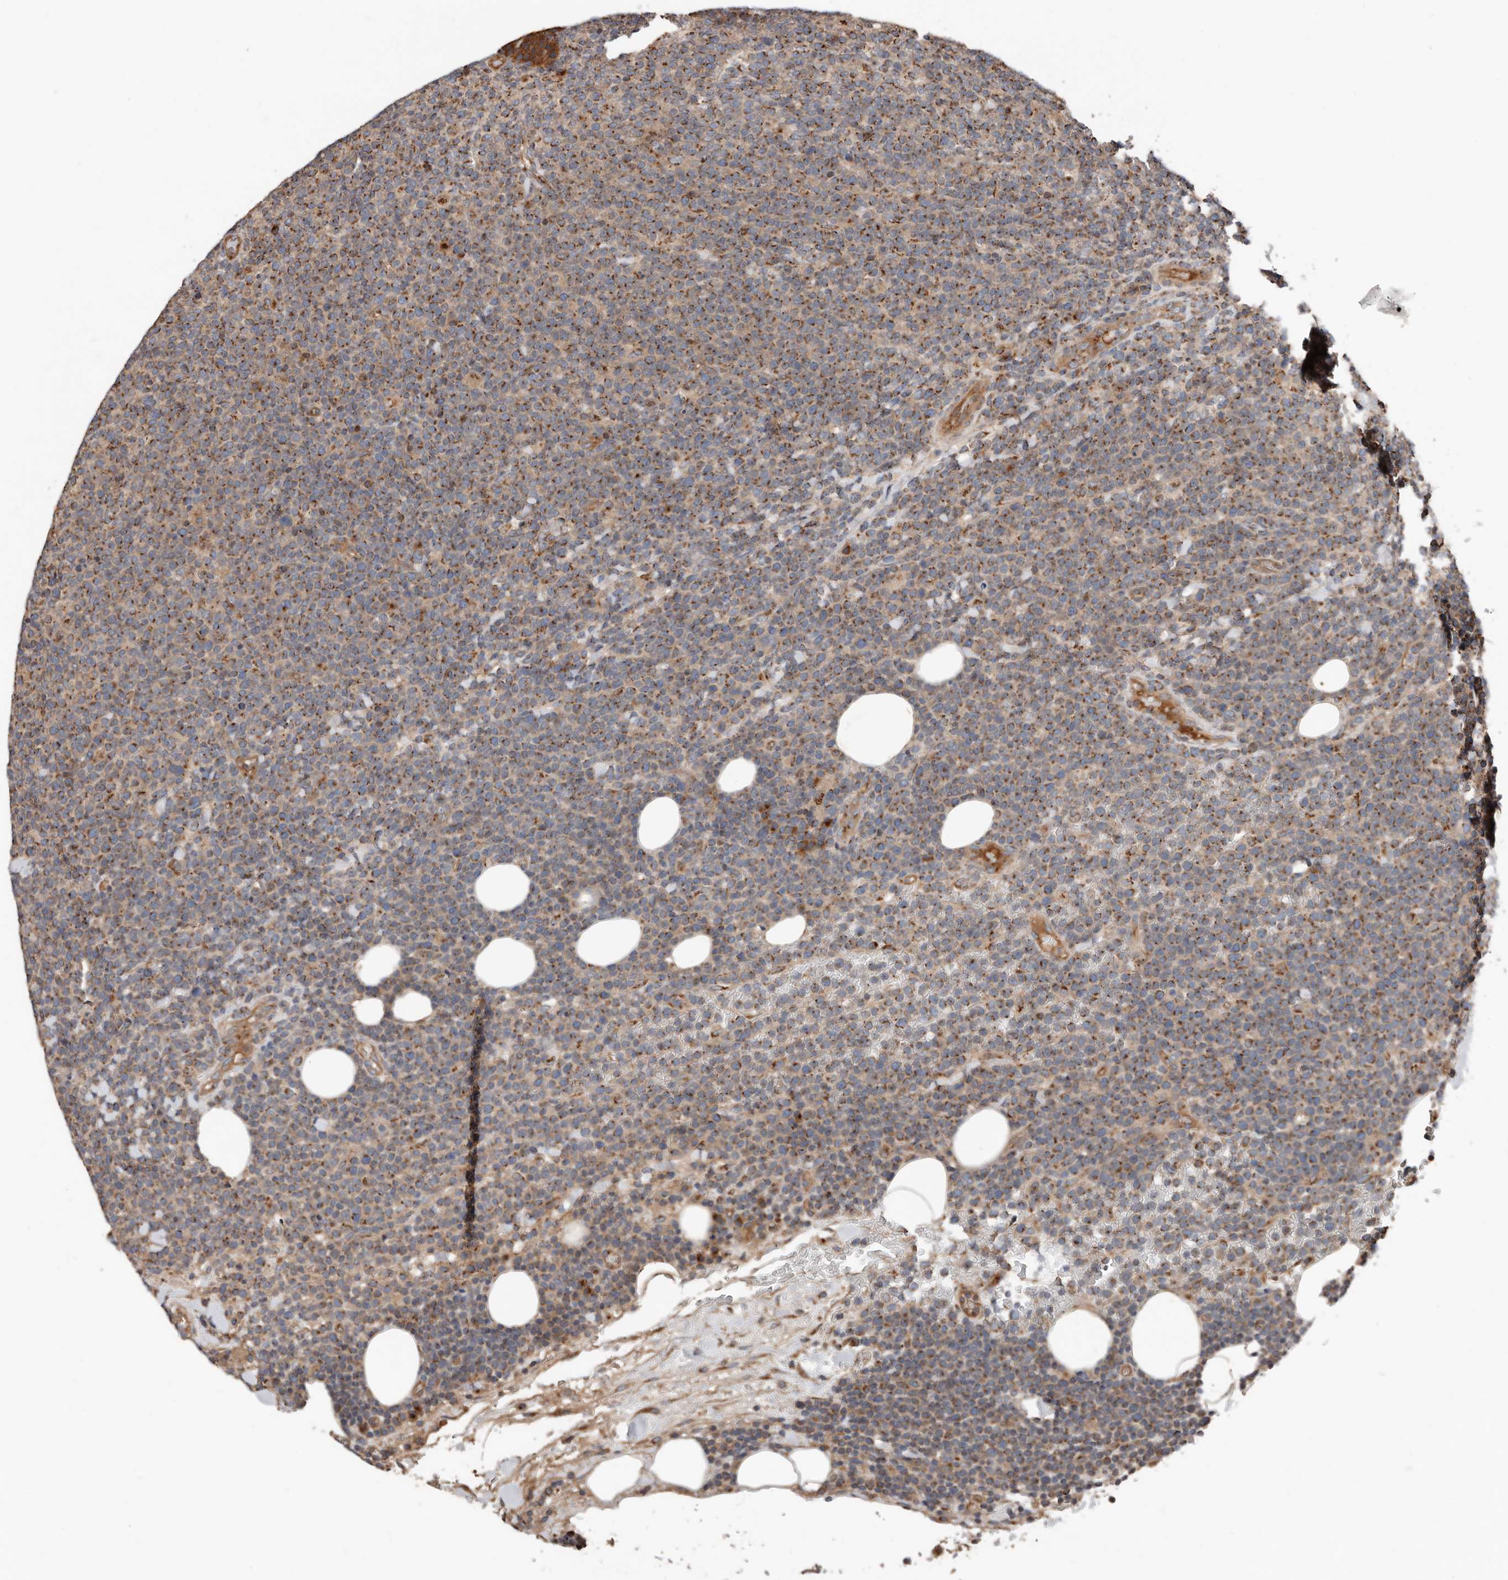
{"staining": {"intensity": "moderate", "quantity": ">75%", "location": "cytoplasmic/membranous"}, "tissue": "lymphoma", "cell_type": "Tumor cells", "image_type": "cancer", "snomed": [{"axis": "morphology", "description": "Malignant lymphoma, non-Hodgkin's type, High grade"}, {"axis": "topography", "description": "Lymph node"}], "caption": "Immunohistochemistry (IHC) (DAB (3,3'-diaminobenzidine)) staining of human high-grade malignant lymphoma, non-Hodgkin's type exhibits moderate cytoplasmic/membranous protein expression in approximately >75% of tumor cells. (DAB (3,3'-diaminobenzidine) IHC, brown staining for protein, blue staining for nuclei).", "gene": "COG1", "patient": {"sex": "male", "age": 61}}